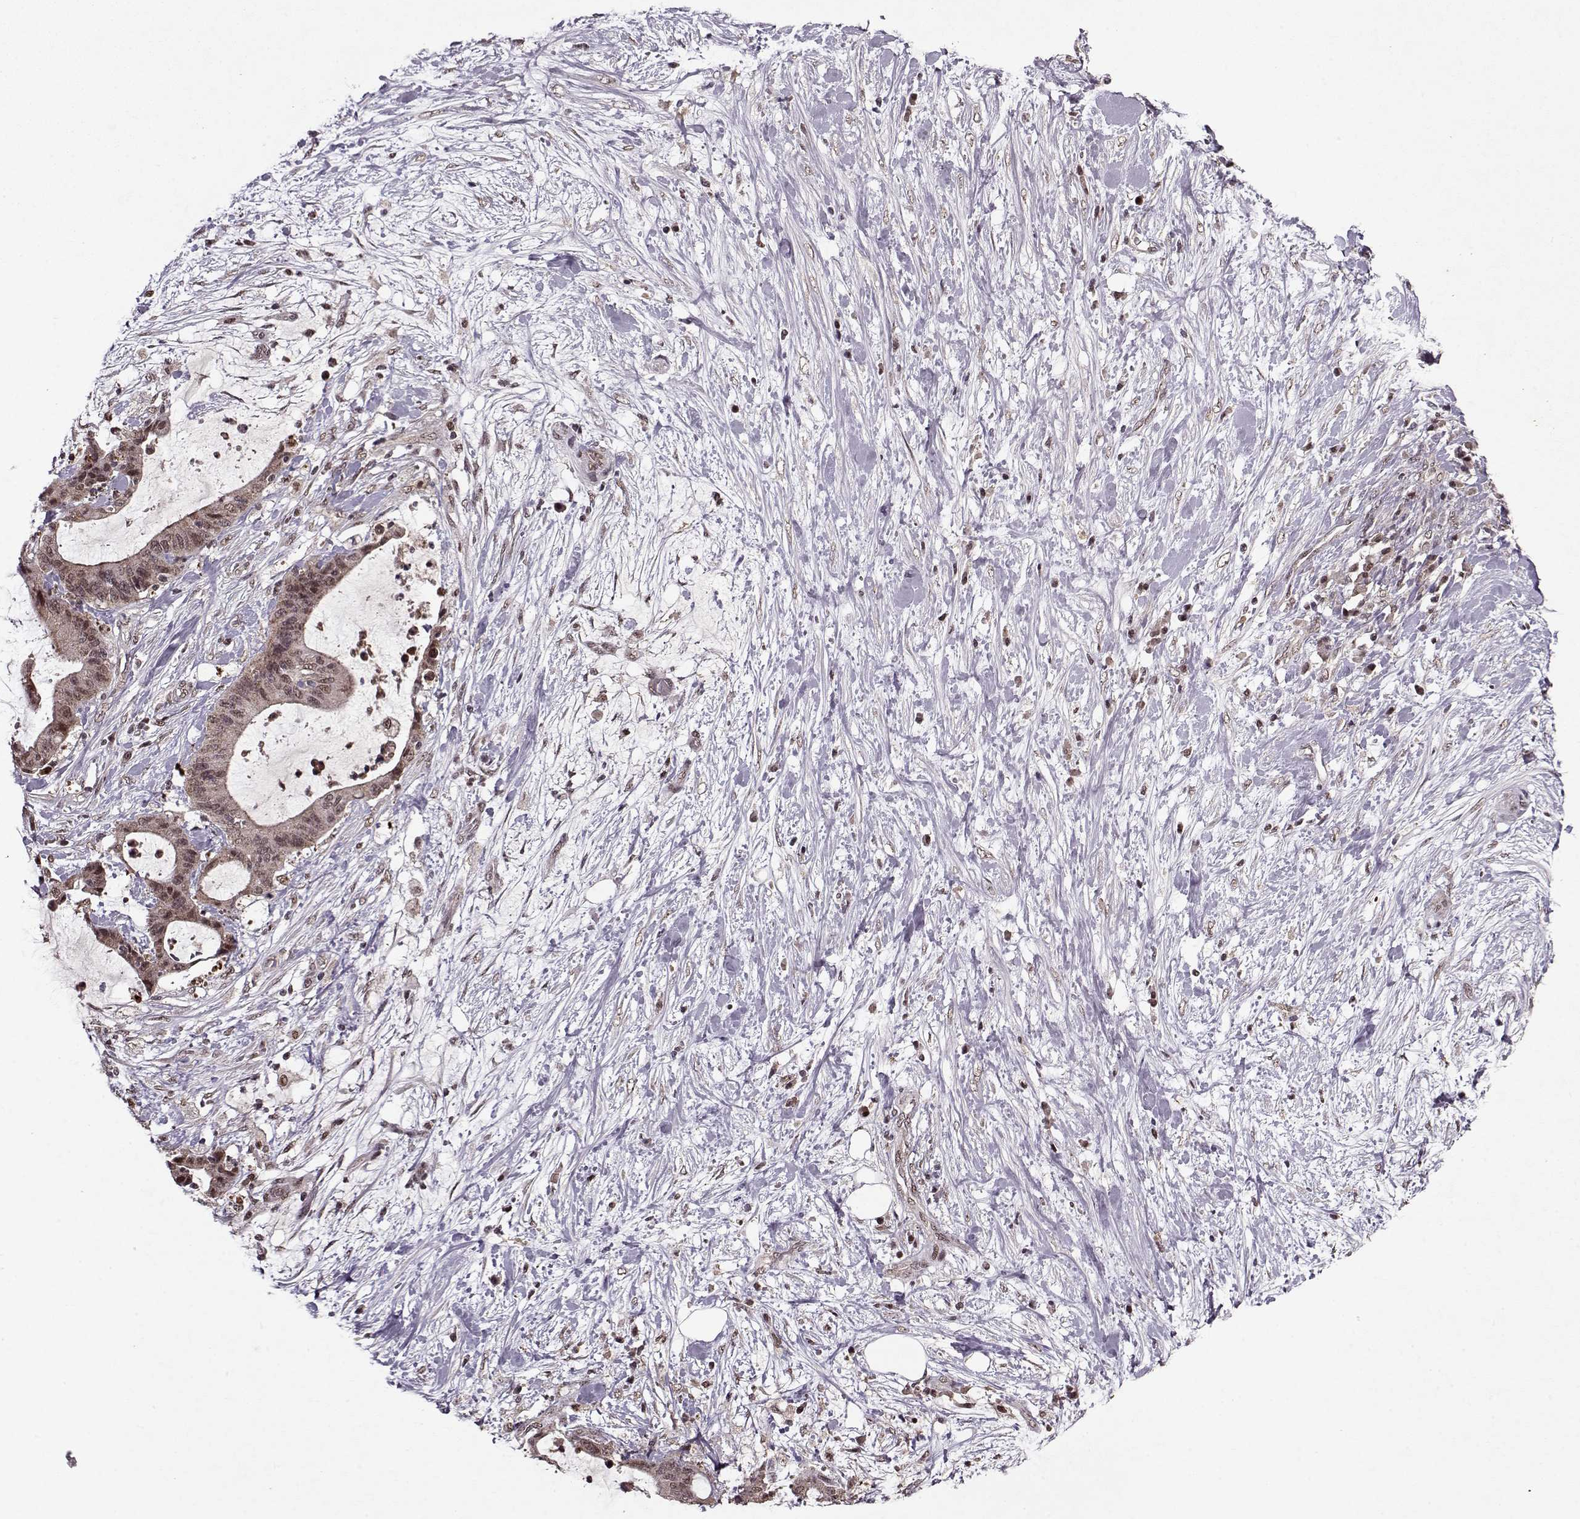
{"staining": {"intensity": "weak", "quantity": ">75%", "location": "cytoplasmic/membranous,nuclear"}, "tissue": "liver cancer", "cell_type": "Tumor cells", "image_type": "cancer", "snomed": [{"axis": "morphology", "description": "Cholangiocarcinoma"}, {"axis": "topography", "description": "Liver"}], "caption": "Approximately >75% of tumor cells in human cholangiocarcinoma (liver) demonstrate weak cytoplasmic/membranous and nuclear protein positivity as visualized by brown immunohistochemical staining.", "gene": "PSMA7", "patient": {"sex": "female", "age": 73}}